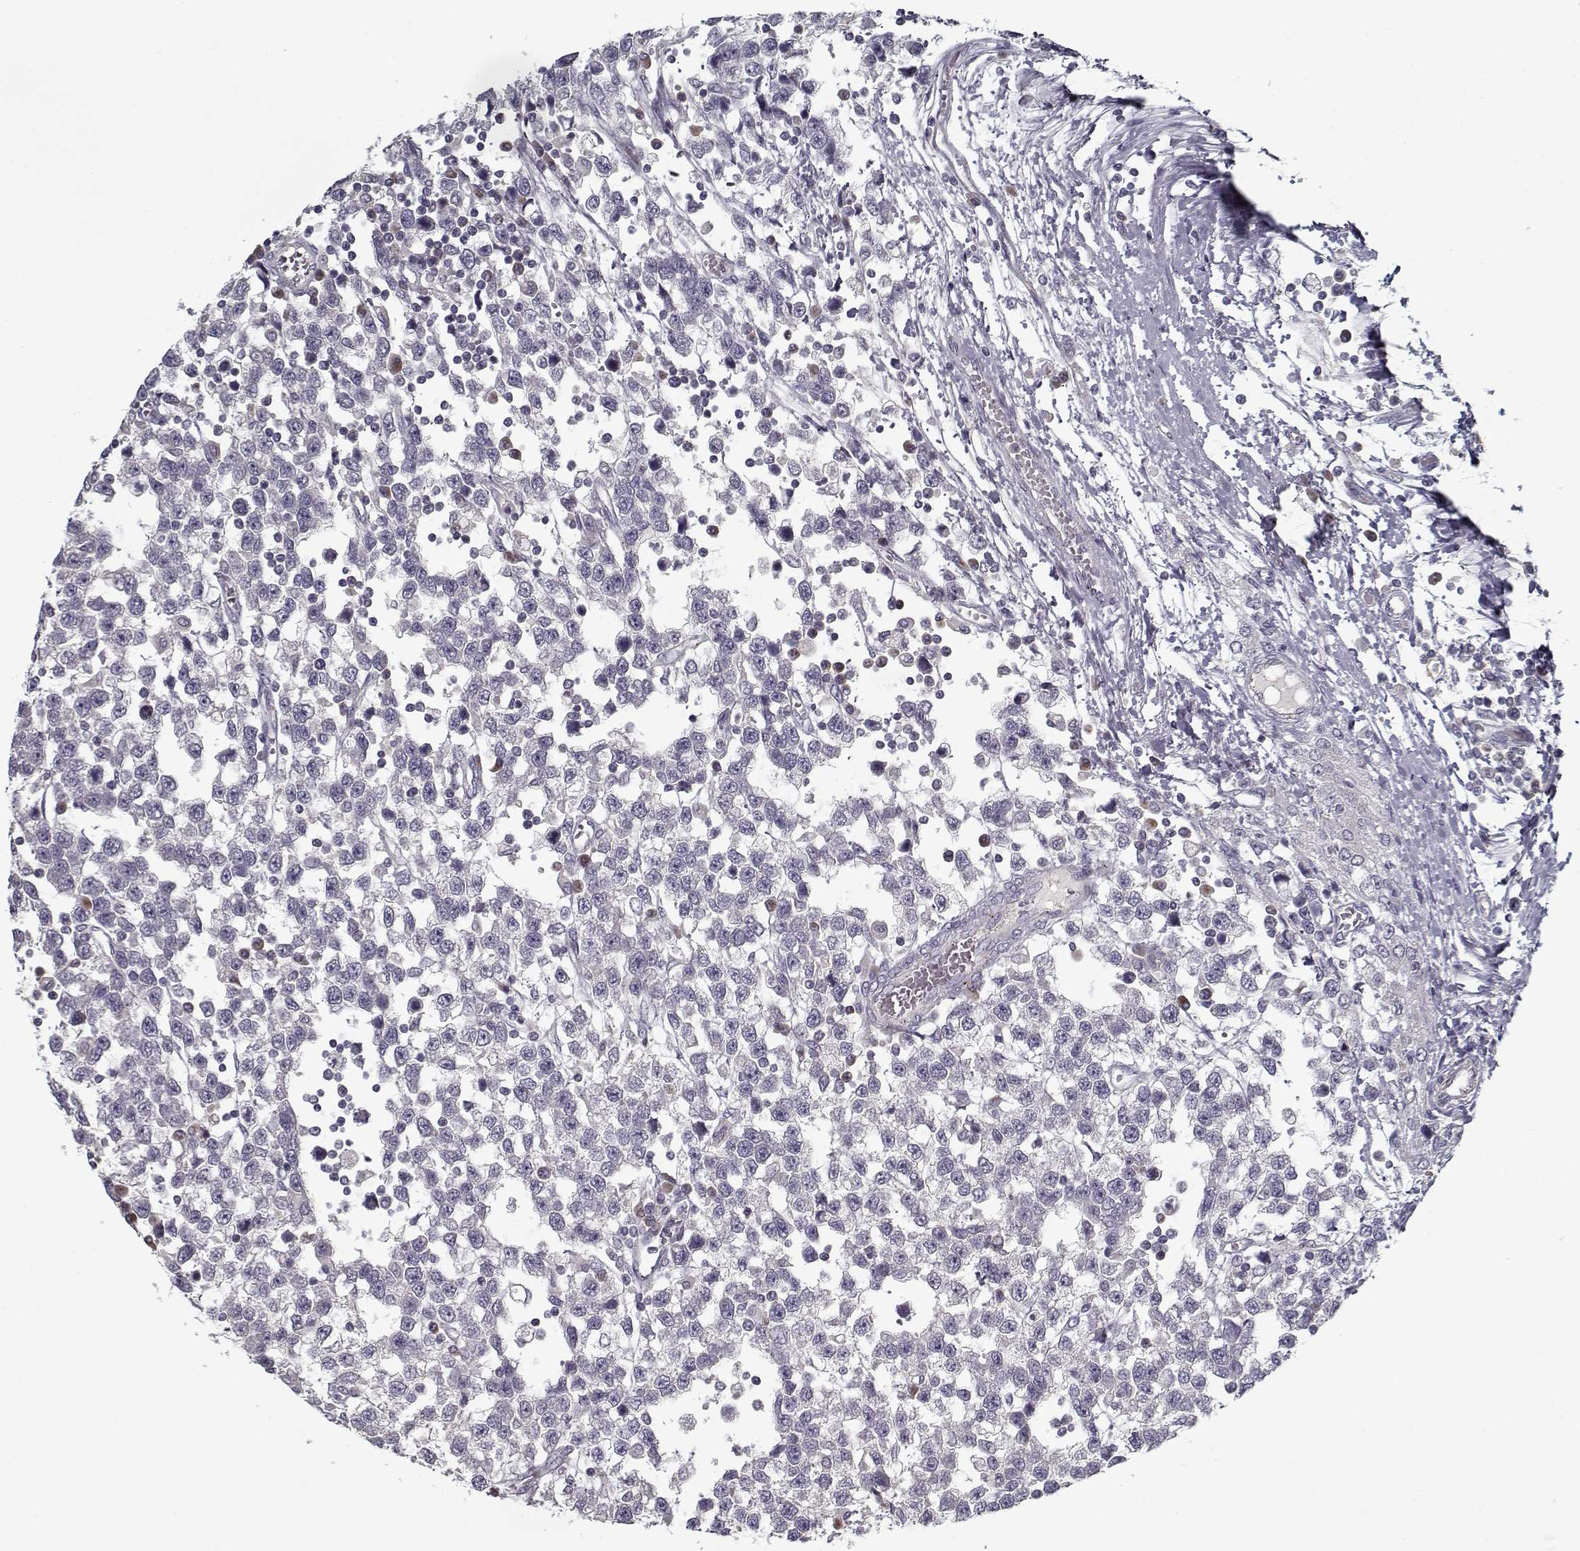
{"staining": {"intensity": "negative", "quantity": "none", "location": "none"}, "tissue": "testis cancer", "cell_type": "Tumor cells", "image_type": "cancer", "snomed": [{"axis": "morphology", "description": "Seminoma, NOS"}, {"axis": "topography", "description": "Testis"}], "caption": "Human seminoma (testis) stained for a protein using immunohistochemistry shows no expression in tumor cells.", "gene": "UNC13D", "patient": {"sex": "male", "age": 34}}